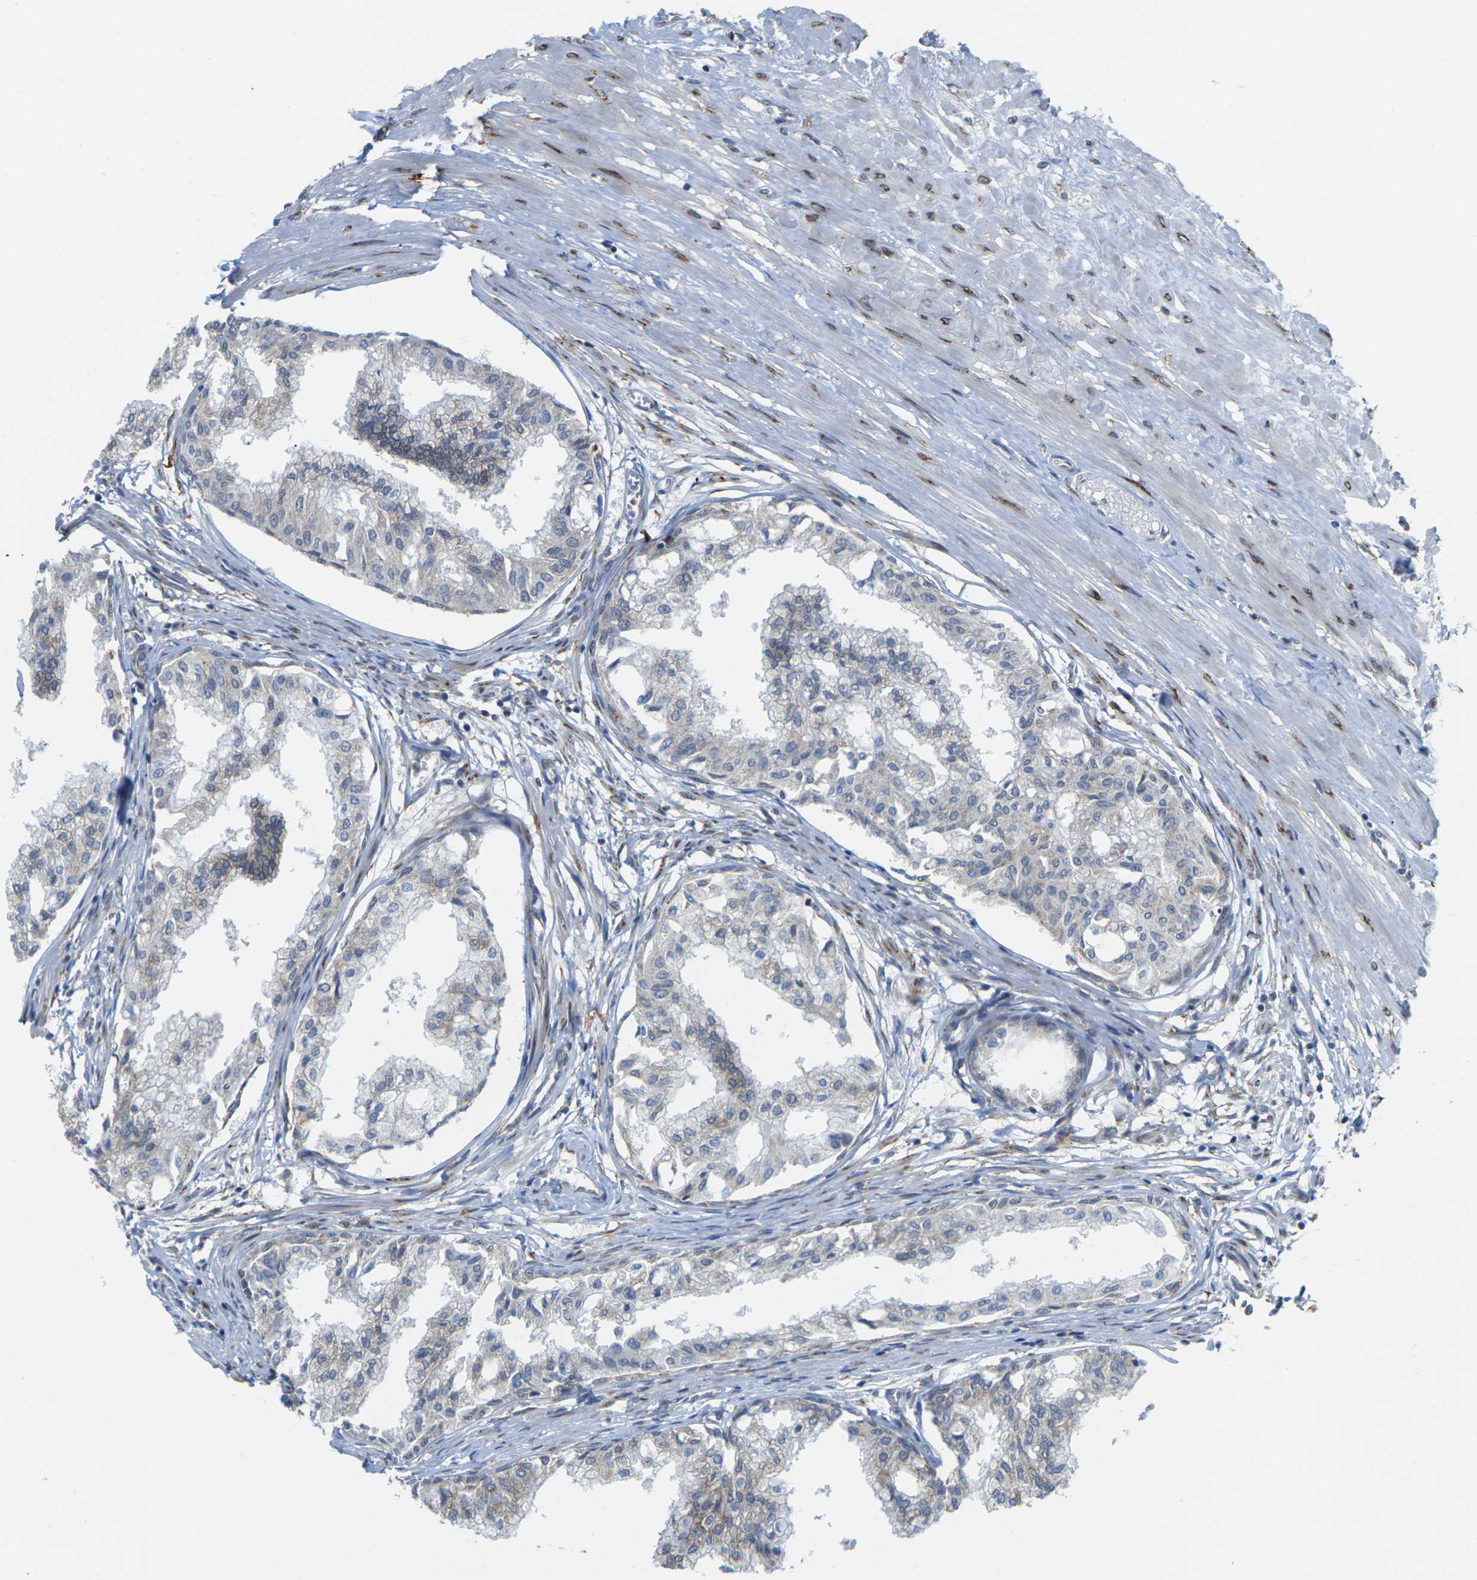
{"staining": {"intensity": "moderate", "quantity": "25%-75%", "location": "cytoplasmic/membranous"}, "tissue": "prostate", "cell_type": "Glandular cells", "image_type": "normal", "snomed": [{"axis": "morphology", "description": "Normal tissue, NOS"}, {"axis": "topography", "description": "Prostate"}, {"axis": "topography", "description": "Seminal veicle"}], "caption": "Glandular cells show moderate cytoplasmic/membranous expression in about 25%-75% of cells in unremarkable prostate. (DAB IHC with brightfield microscopy, high magnification).", "gene": "PDZK1IP1", "patient": {"sex": "male", "age": 60}}